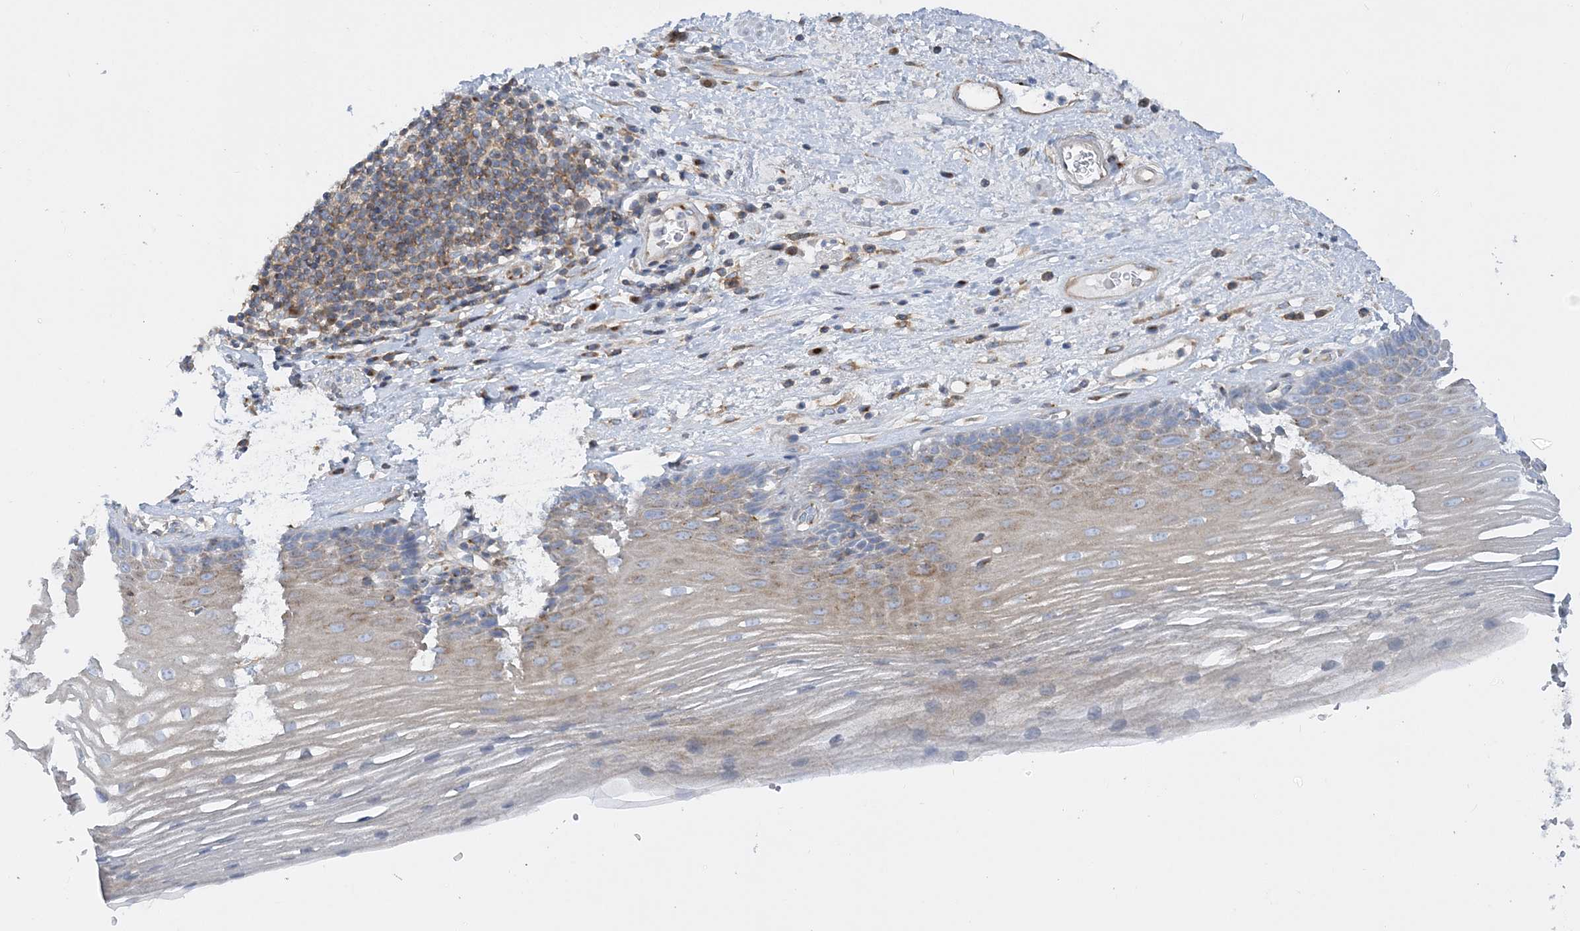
{"staining": {"intensity": "weak", "quantity": "25%-75%", "location": "cytoplasmic/membranous"}, "tissue": "esophagus", "cell_type": "Squamous epithelial cells", "image_type": "normal", "snomed": [{"axis": "morphology", "description": "Normal tissue, NOS"}, {"axis": "topography", "description": "Esophagus"}], "caption": "Immunohistochemical staining of benign esophagus displays low levels of weak cytoplasmic/membranous positivity in approximately 25%-75% of squamous epithelial cells. (DAB IHC with brightfield microscopy, high magnification).", "gene": "FAM114A2", "patient": {"sex": "male", "age": 62}}